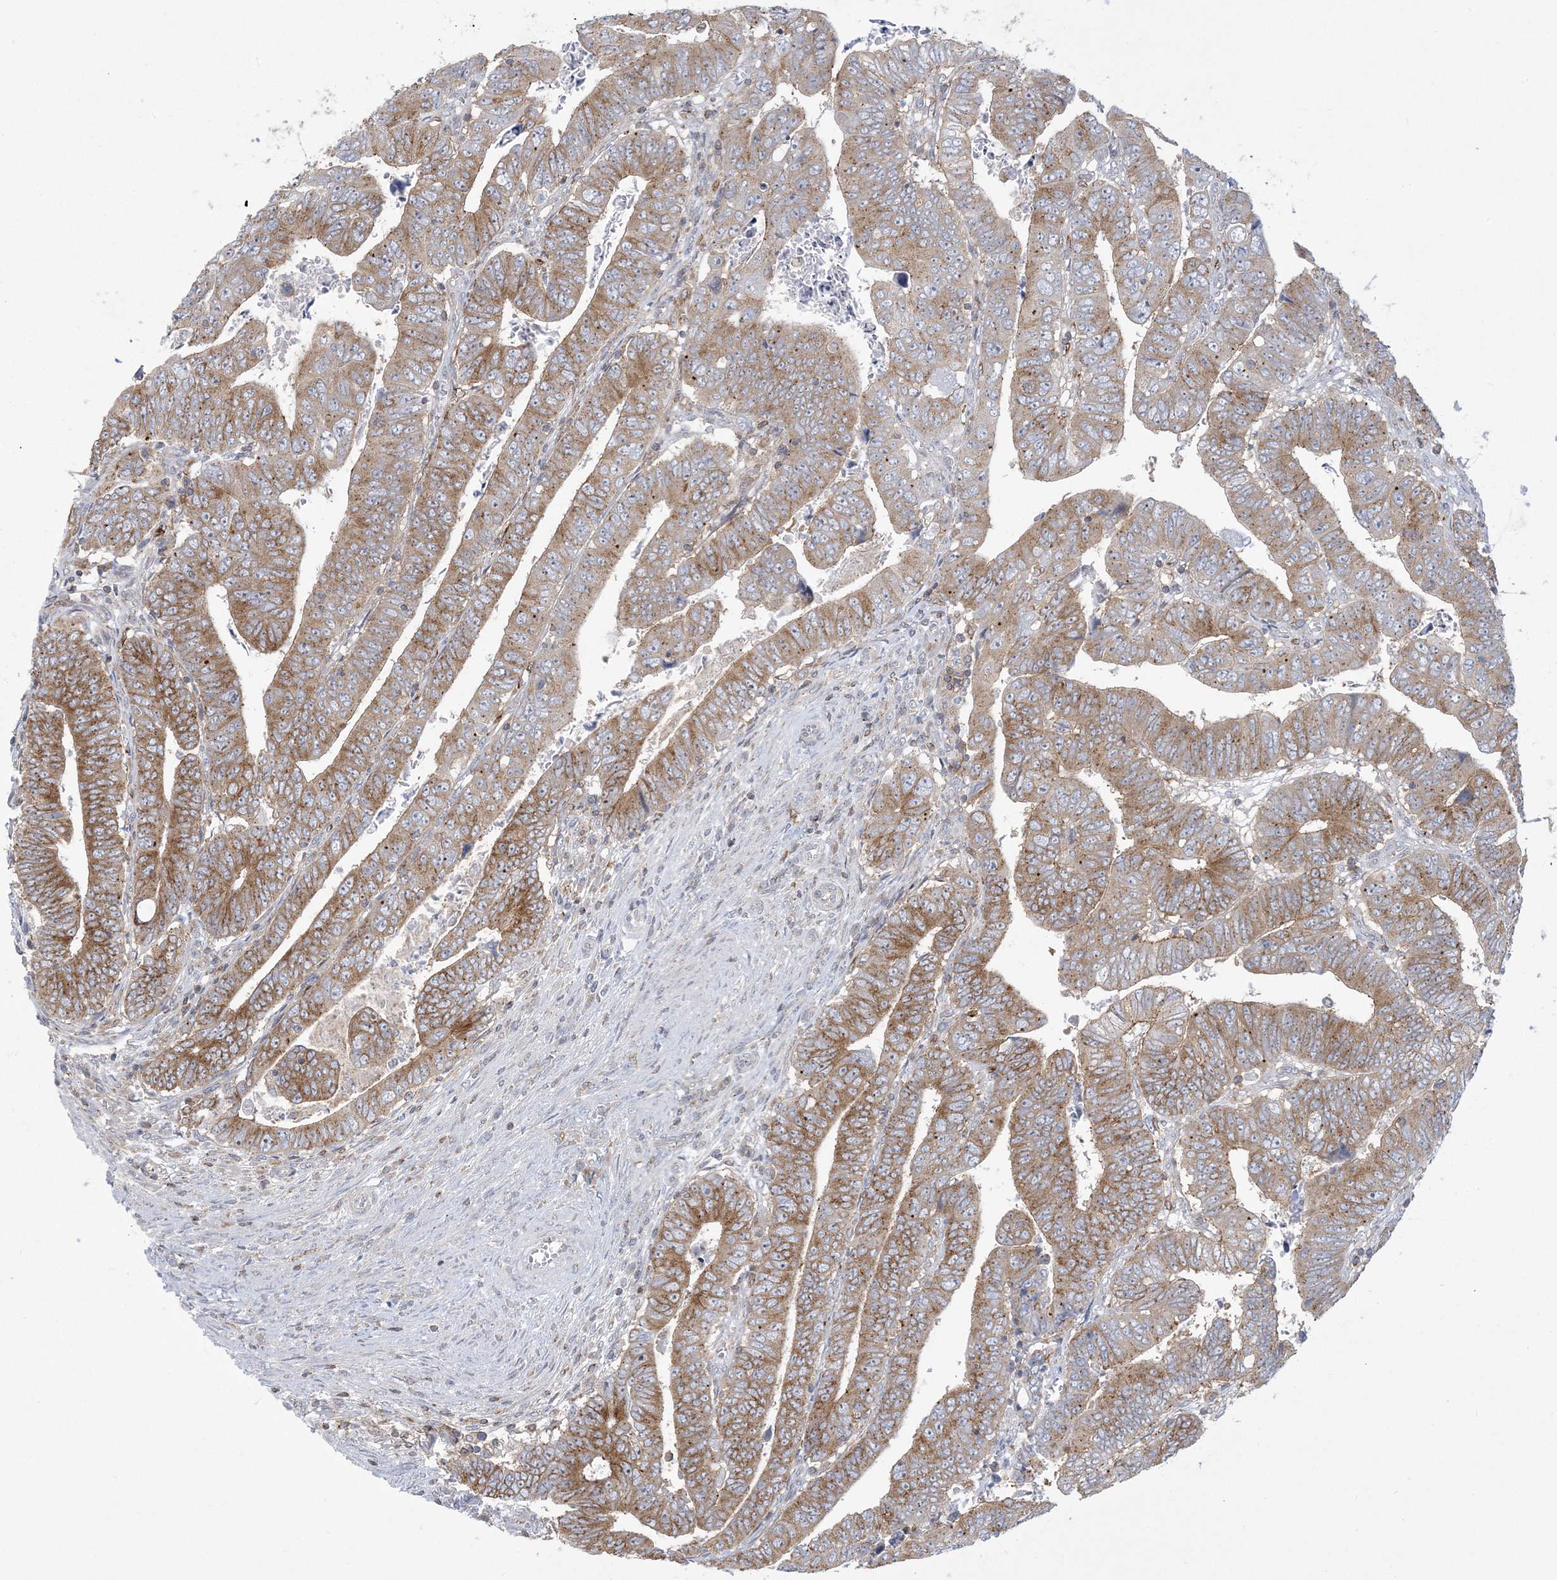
{"staining": {"intensity": "moderate", "quantity": ">75%", "location": "cytoplasmic/membranous"}, "tissue": "colorectal cancer", "cell_type": "Tumor cells", "image_type": "cancer", "snomed": [{"axis": "morphology", "description": "Normal tissue, NOS"}, {"axis": "morphology", "description": "Adenocarcinoma, NOS"}, {"axis": "topography", "description": "Rectum"}], "caption": "Immunohistochemical staining of human colorectal cancer (adenocarcinoma) exhibits medium levels of moderate cytoplasmic/membranous protein staining in approximately >75% of tumor cells.", "gene": "SLAMF9", "patient": {"sex": "female", "age": 65}}